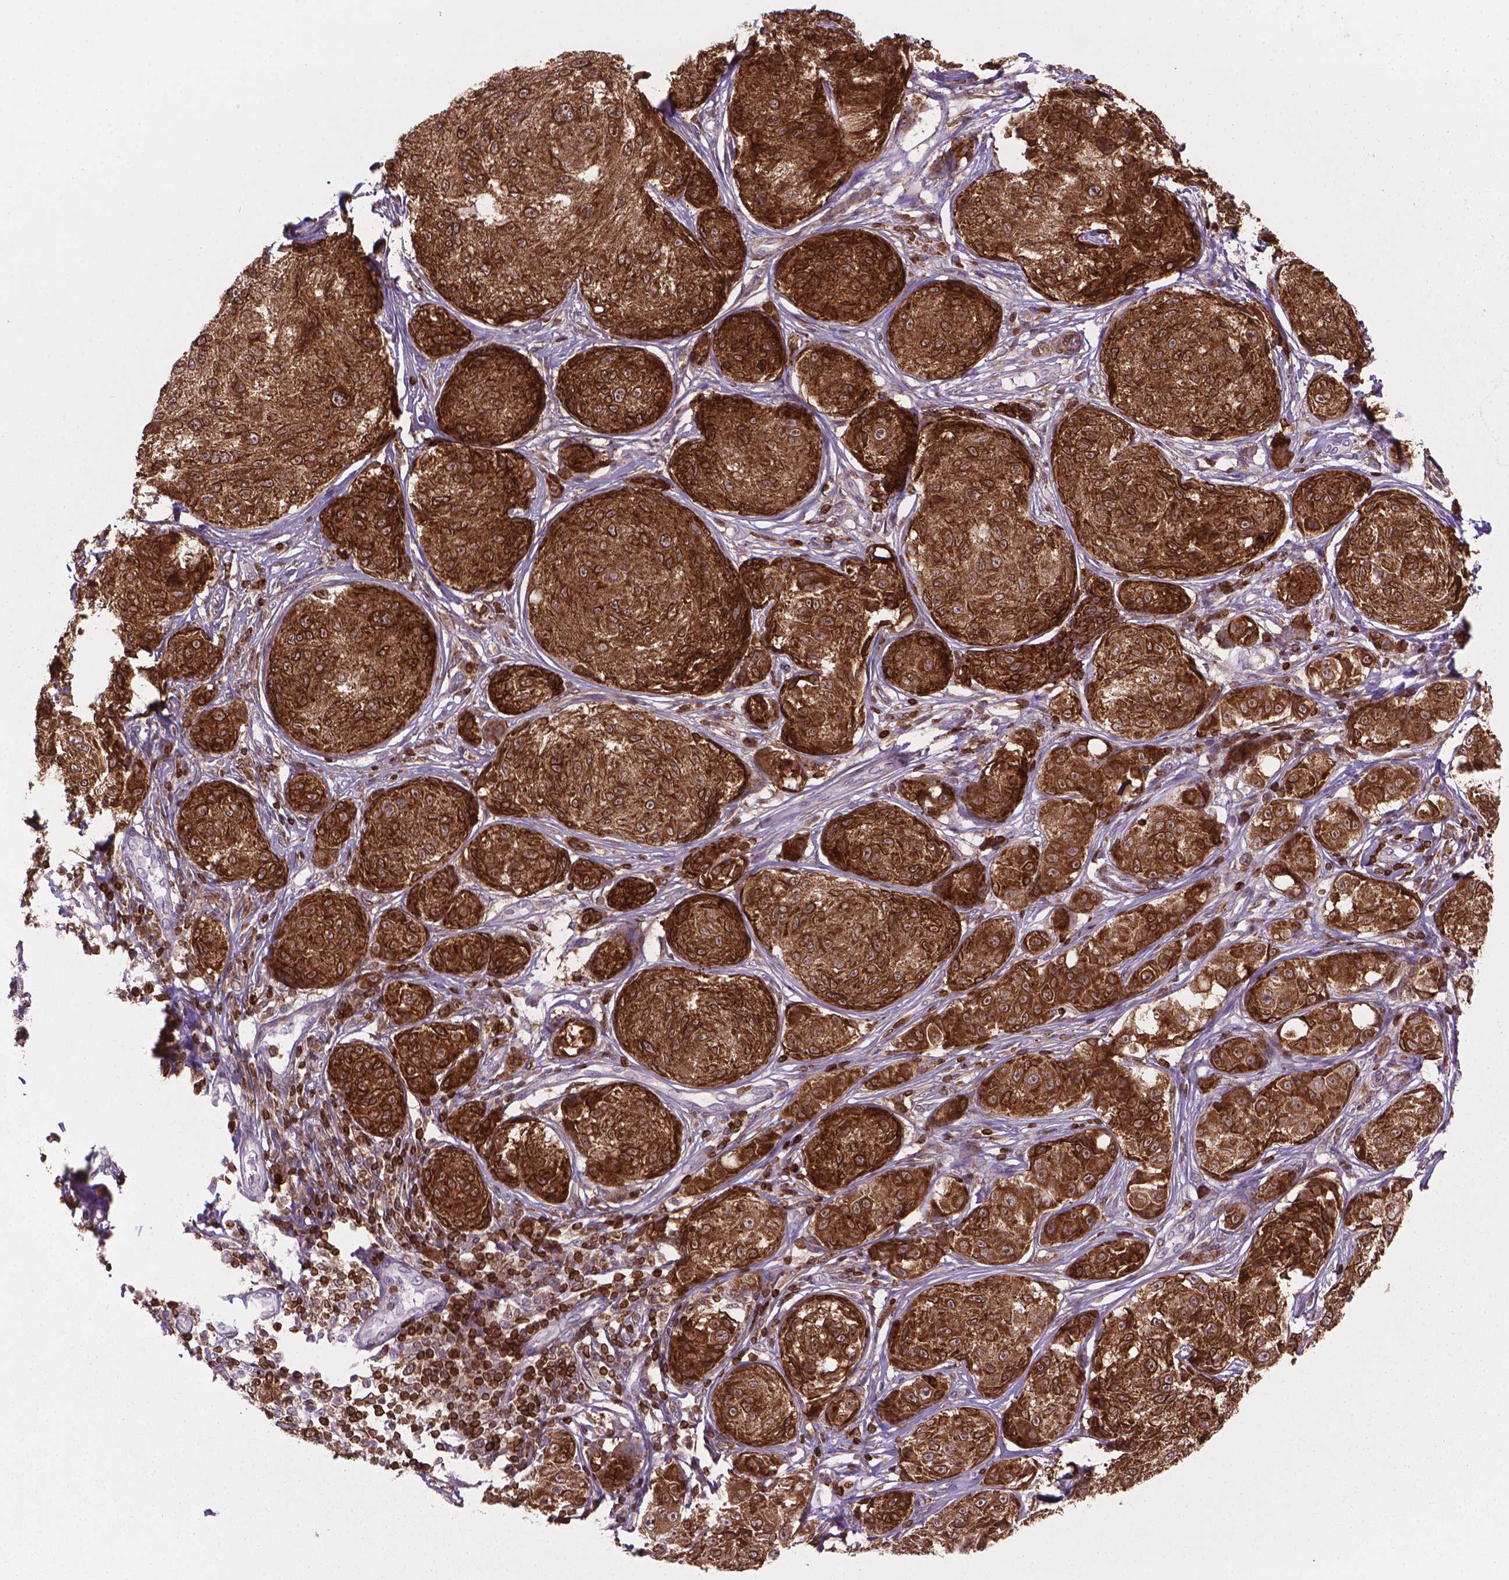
{"staining": {"intensity": "strong", "quantity": ">75%", "location": "cytoplasmic/membranous"}, "tissue": "melanoma", "cell_type": "Tumor cells", "image_type": "cancer", "snomed": [{"axis": "morphology", "description": "Malignant melanoma, NOS"}, {"axis": "topography", "description": "Skin"}], "caption": "Immunohistochemistry (IHC) histopathology image of human melanoma stained for a protein (brown), which reveals high levels of strong cytoplasmic/membranous positivity in about >75% of tumor cells.", "gene": "BCL2", "patient": {"sex": "male", "age": 61}}